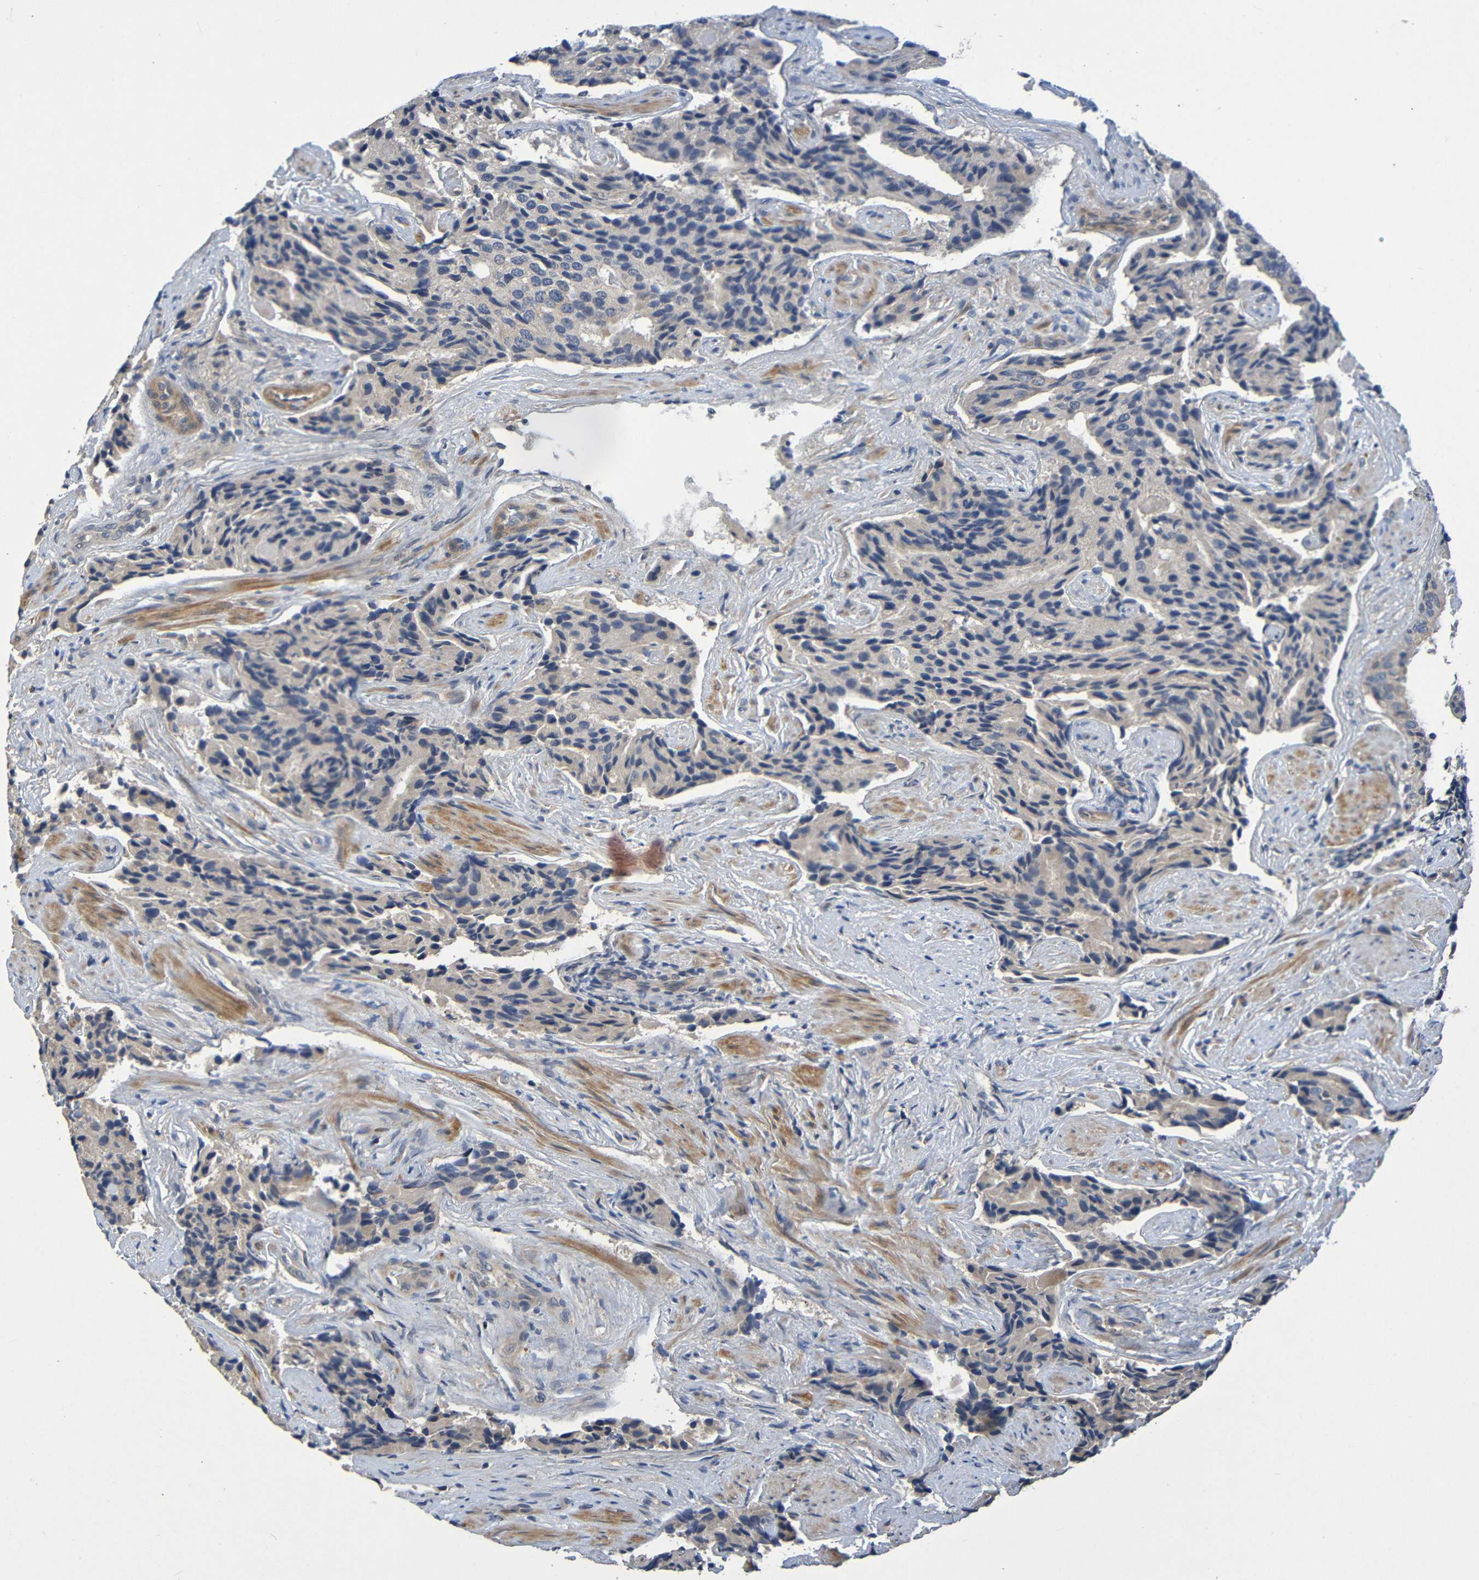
{"staining": {"intensity": "weak", "quantity": "25%-75%", "location": "cytoplasmic/membranous"}, "tissue": "prostate cancer", "cell_type": "Tumor cells", "image_type": "cancer", "snomed": [{"axis": "morphology", "description": "Adenocarcinoma, High grade"}, {"axis": "topography", "description": "Prostate"}], "caption": "The histopathology image reveals immunohistochemical staining of prostate cancer (adenocarcinoma (high-grade)). There is weak cytoplasmic/membranous expression is present in approximately 25%-75% of tumor cells.", "gene": "CYP4F2", "patient": {"sex": "male", "age": 58}}